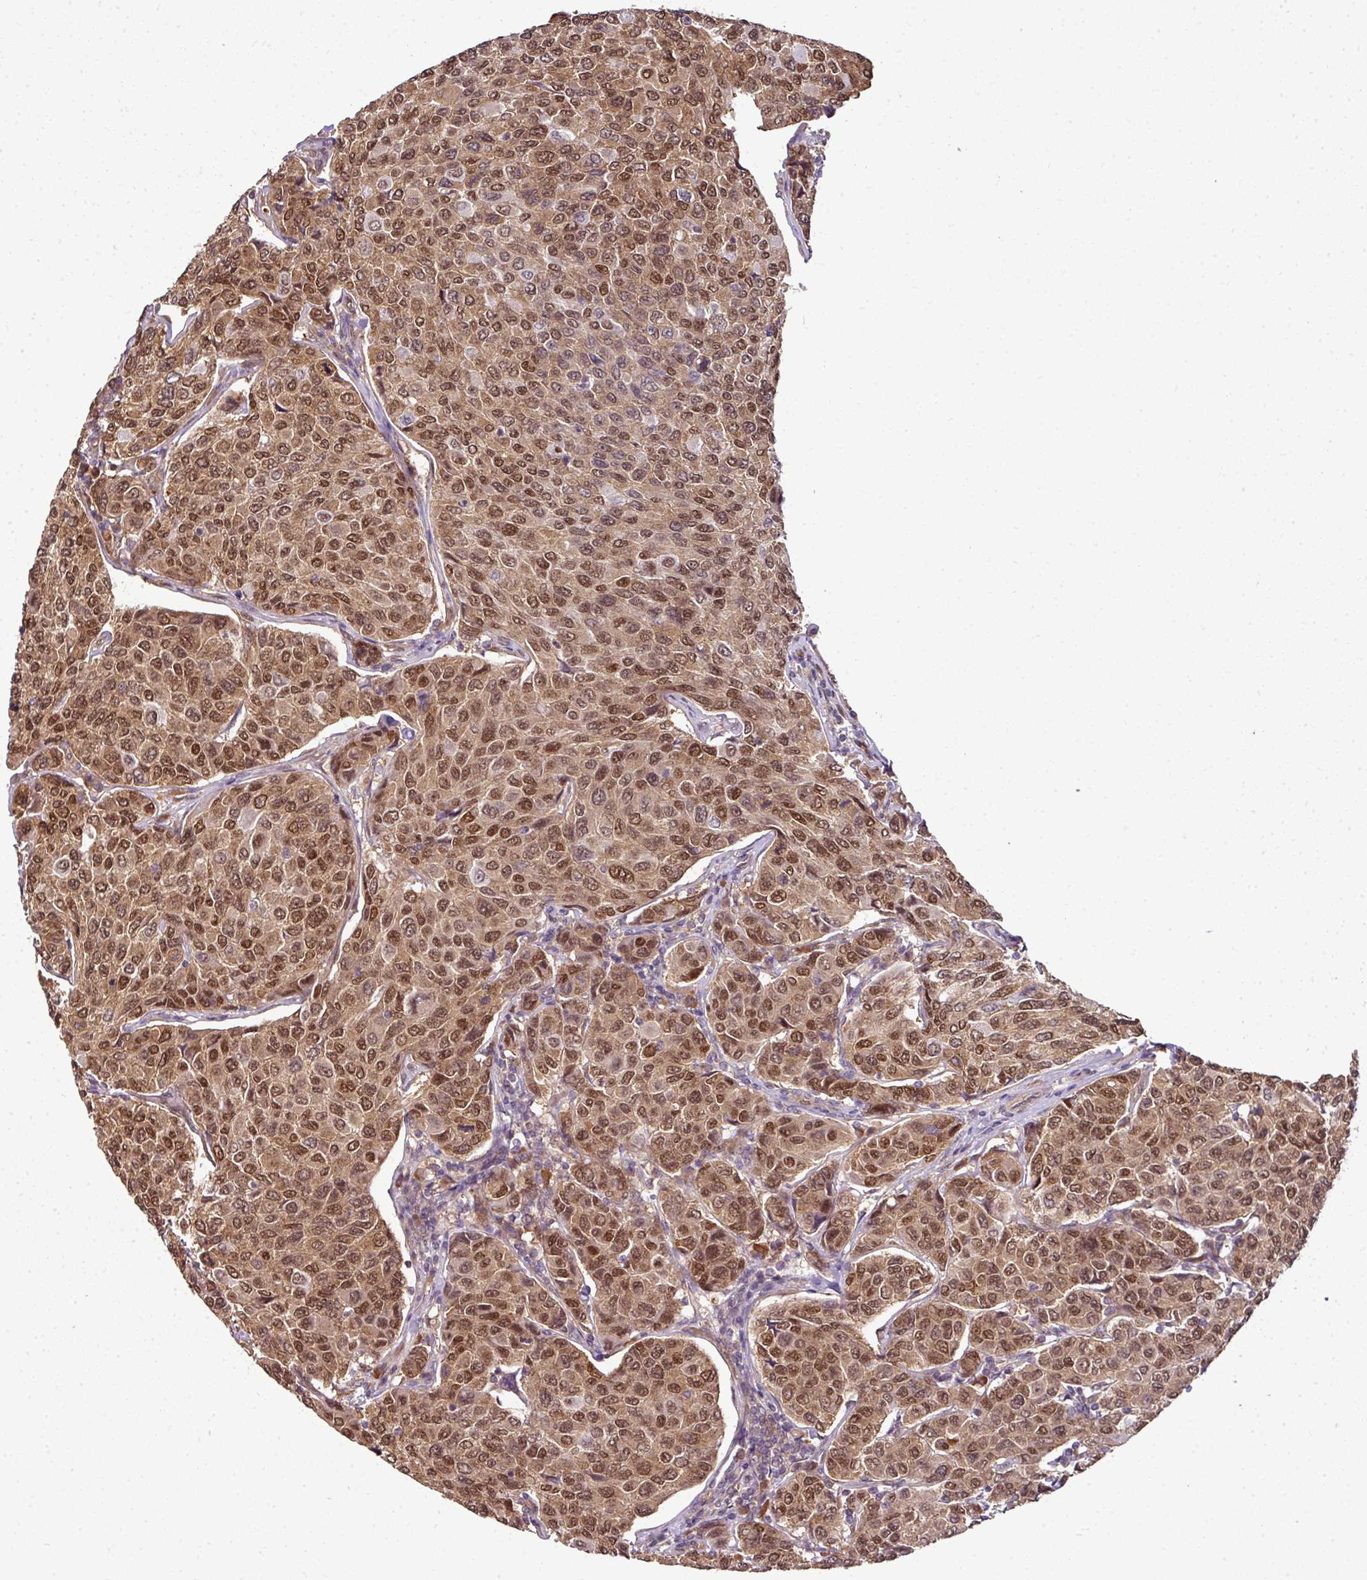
{"staining": {"intensity": "moderate", "quantity": ">75%", "location": "cytoplasmic/membranous,nuclear"}, "tissue": "breast cancer", "cell_type": "Tumor cells", "image_type": "cancer", "snomed": [{"axis": "morphology", "description": "Duct carcinoma"}, {"axis": "topography", "description": "Breast"}], "caption": "IHC of breast cancer (intraductal carcinoma) demonstrates medium levels of moderate cytoplasmic/membranous and nuclear staining in about >75% of tumor cells.", "gene": "RBM4B", "patient": {"sex": "female", "age": 55}}